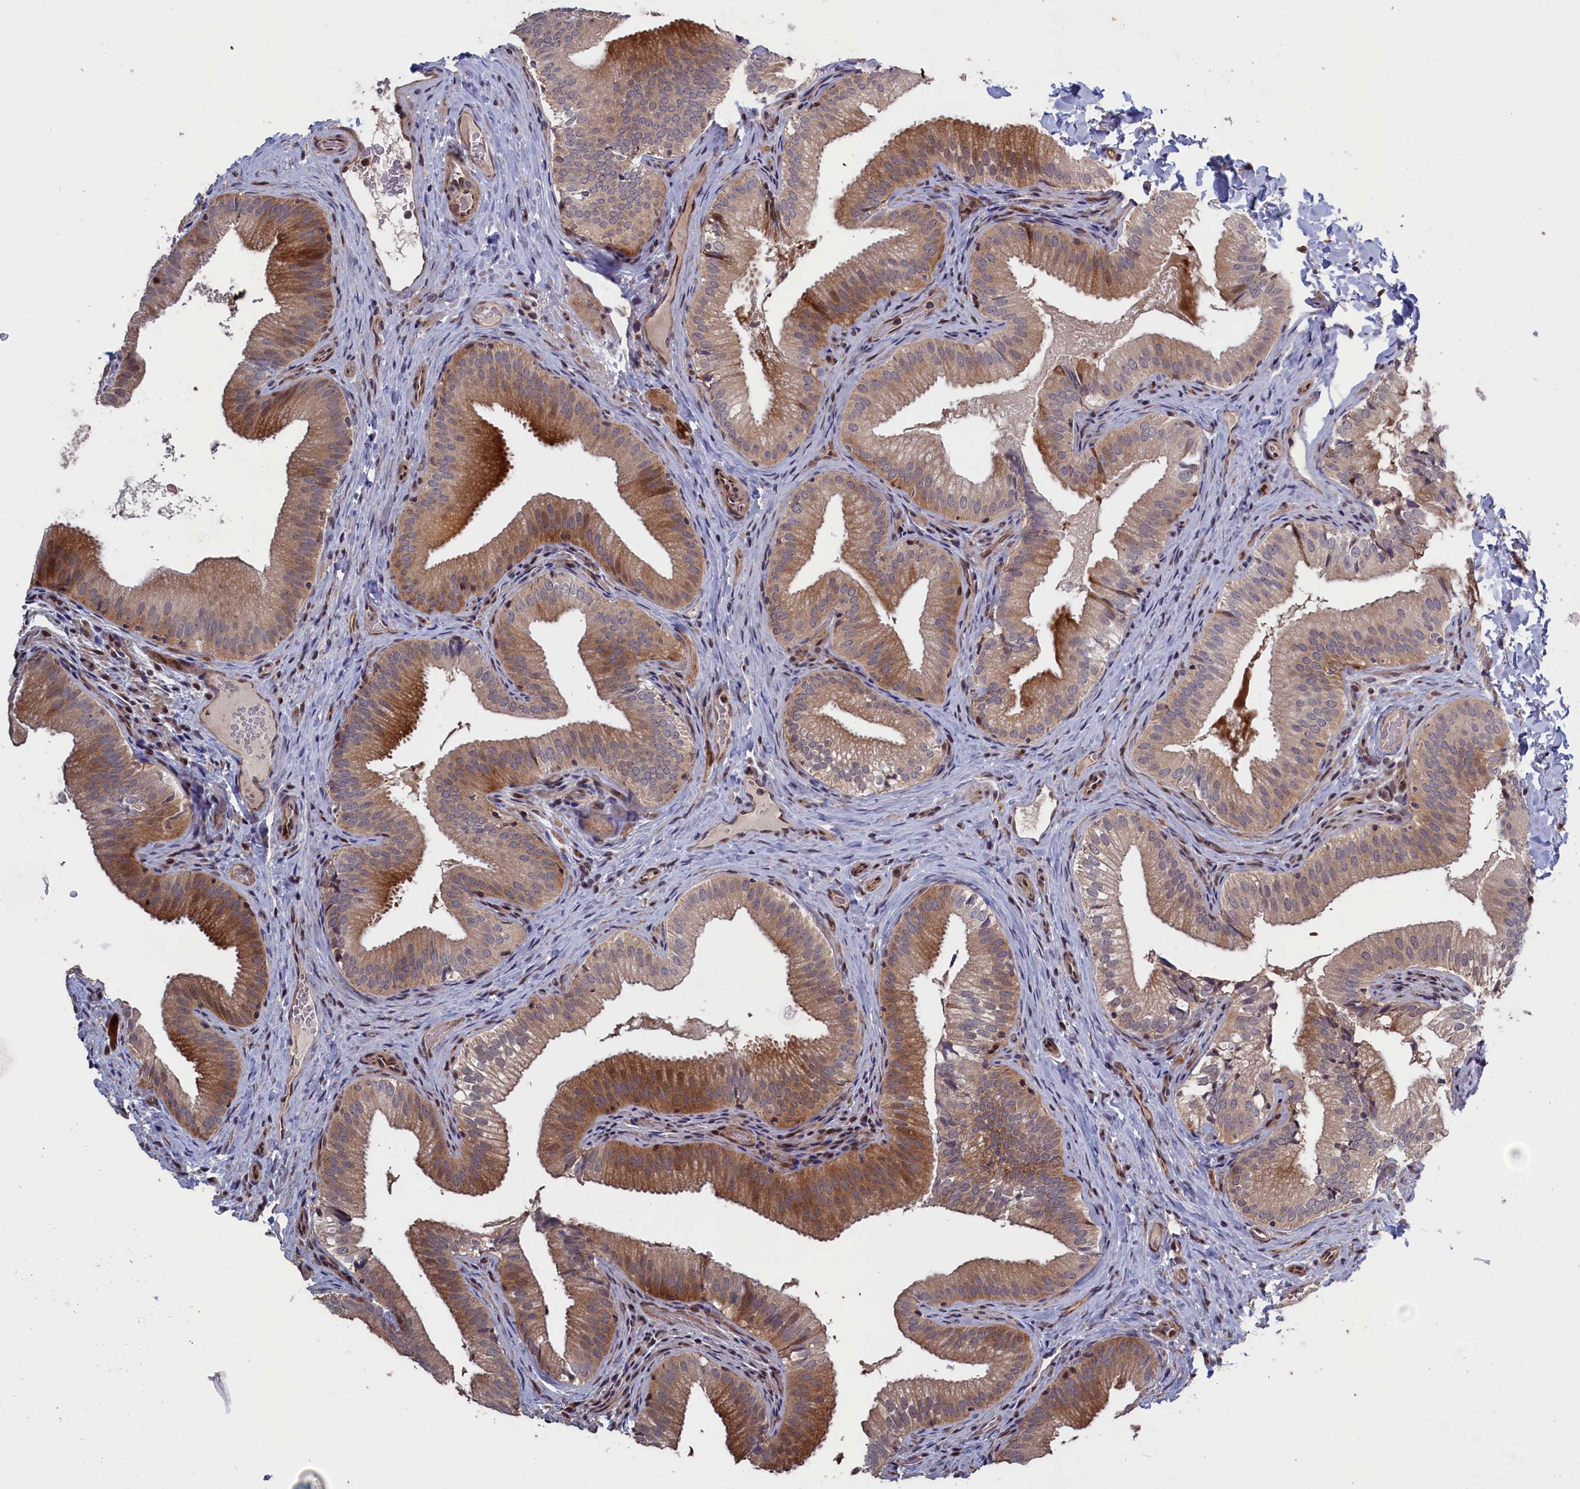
{"staining": {"intensity": "moderate", "quantity": ">75%", "location": "cytoplasmic/membranous"}, "tissue": "gallbladder", "cell_type": "Glandular cells", "image_type": "normal", "snomed": [{"axis": "morphology", "description": "Normal tissue, NOS"}, {"axis": "topography", "description": "Gallbladder"}], "caption": "Gallbladder stained with DAB (3,3'-diaminobenzidine) IHC exhibits medium levels of moderate cytoplasmic/membranous expression in approximately >75% of glandular cells. (DAB (3,3'-diaminobenzidine) = brown stain, brightfield microscopy at high magnification).", "gene": "LSG1", "patient": {"sex": "female", "age": 30}}